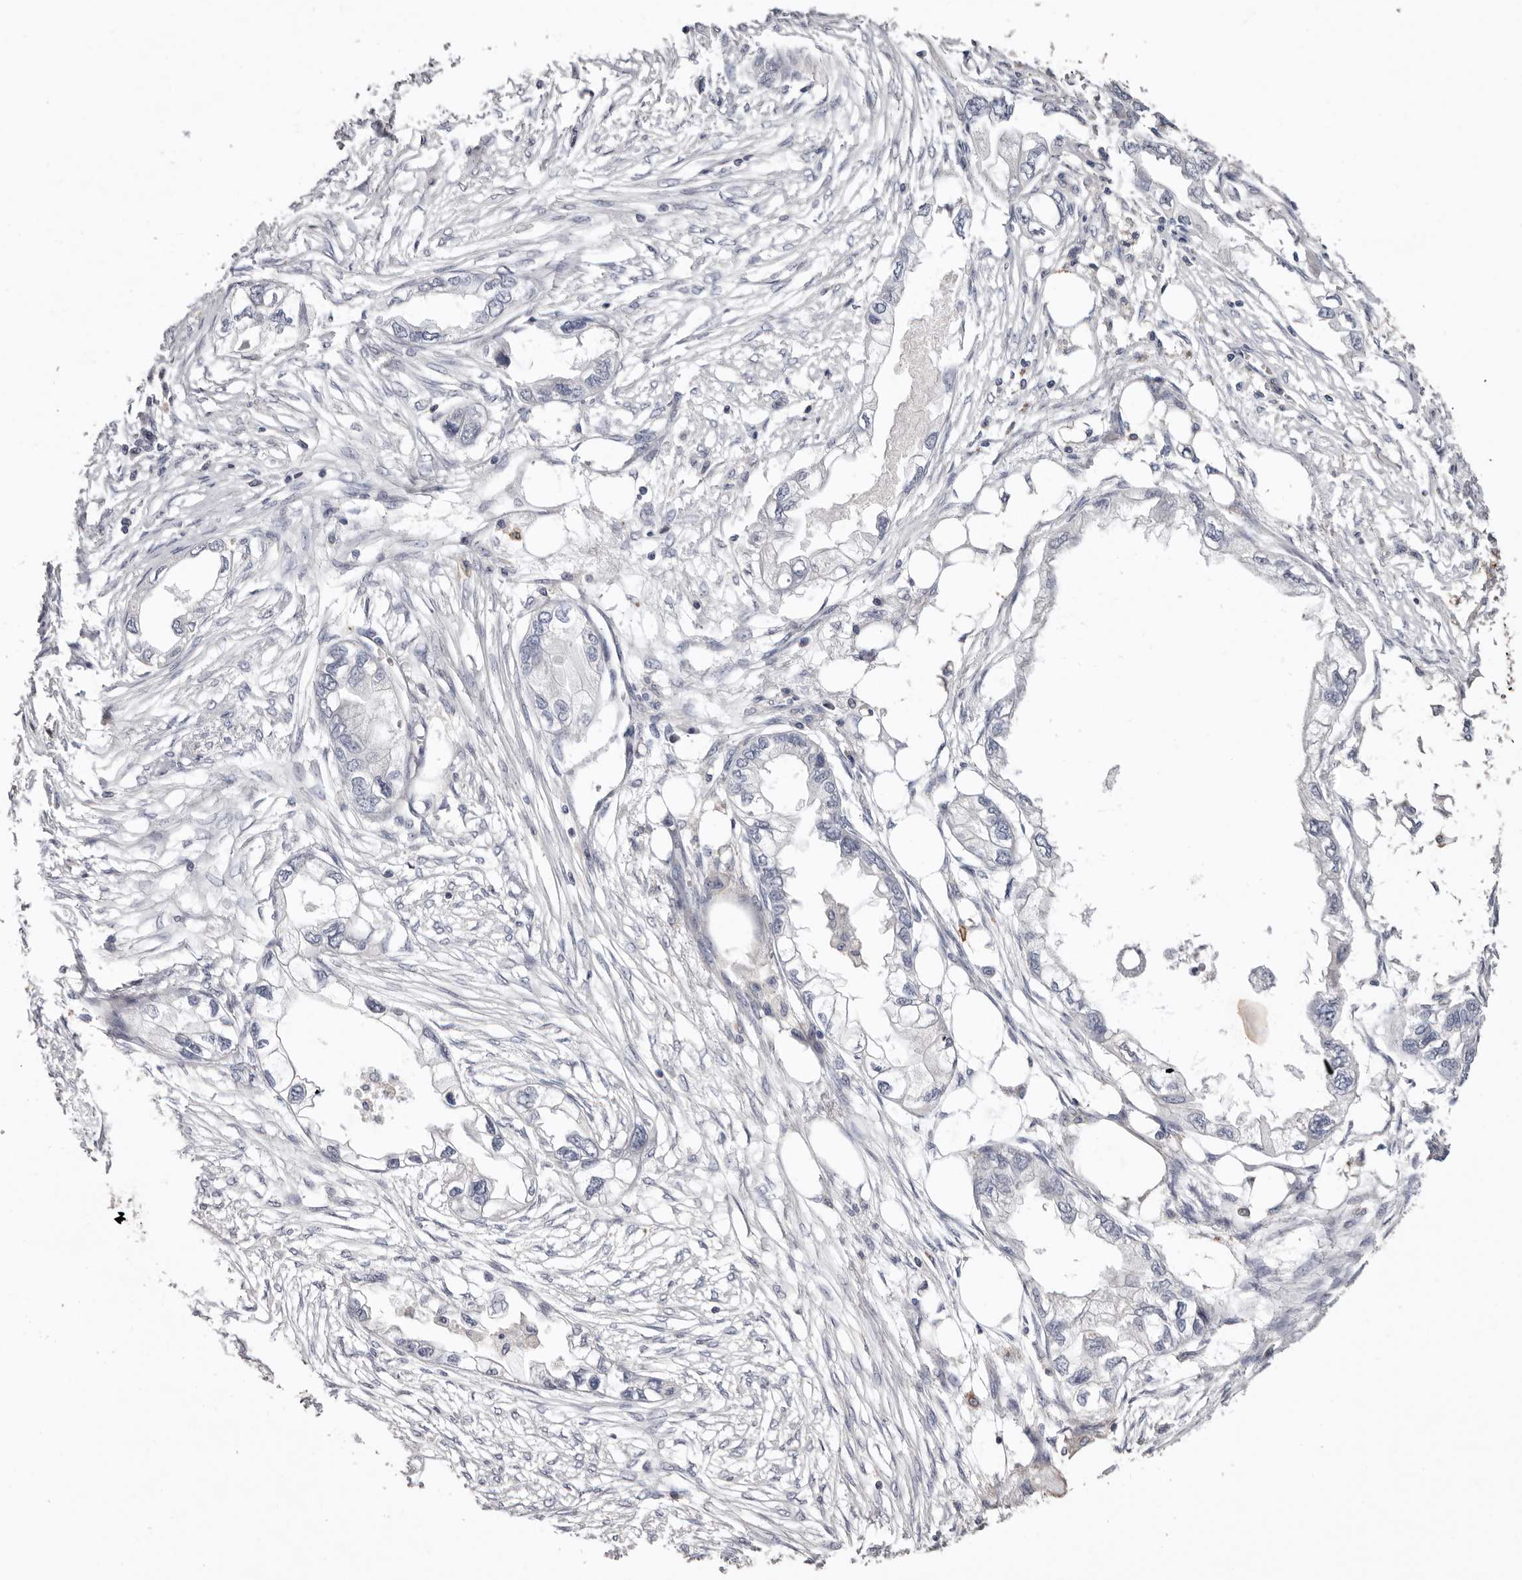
{"staining": {"intensity": "negative", "quantity": "none", "location": "none"}, "tissue": "endometrial cancer", "cell_type": "Tumor cells", "image_type": "cancer", "snomed": [{"axis": "morphology", "description": "Adenocarcinoma, NOS"}, {"axis": "morphology", "description": "Adenocarcinoma, metastatic, NOS"}, {"axis": "topography", "description": "Adipose tissue"}, {"axis": "topography", "description": "Endometrium"}], "caption": "This is a image of immunohistochemistry staining of endometrial cancer, which shows no staining in tumor cells.", "gene": "MMACHC", "patient": {"sex": "female", "age": 67}}